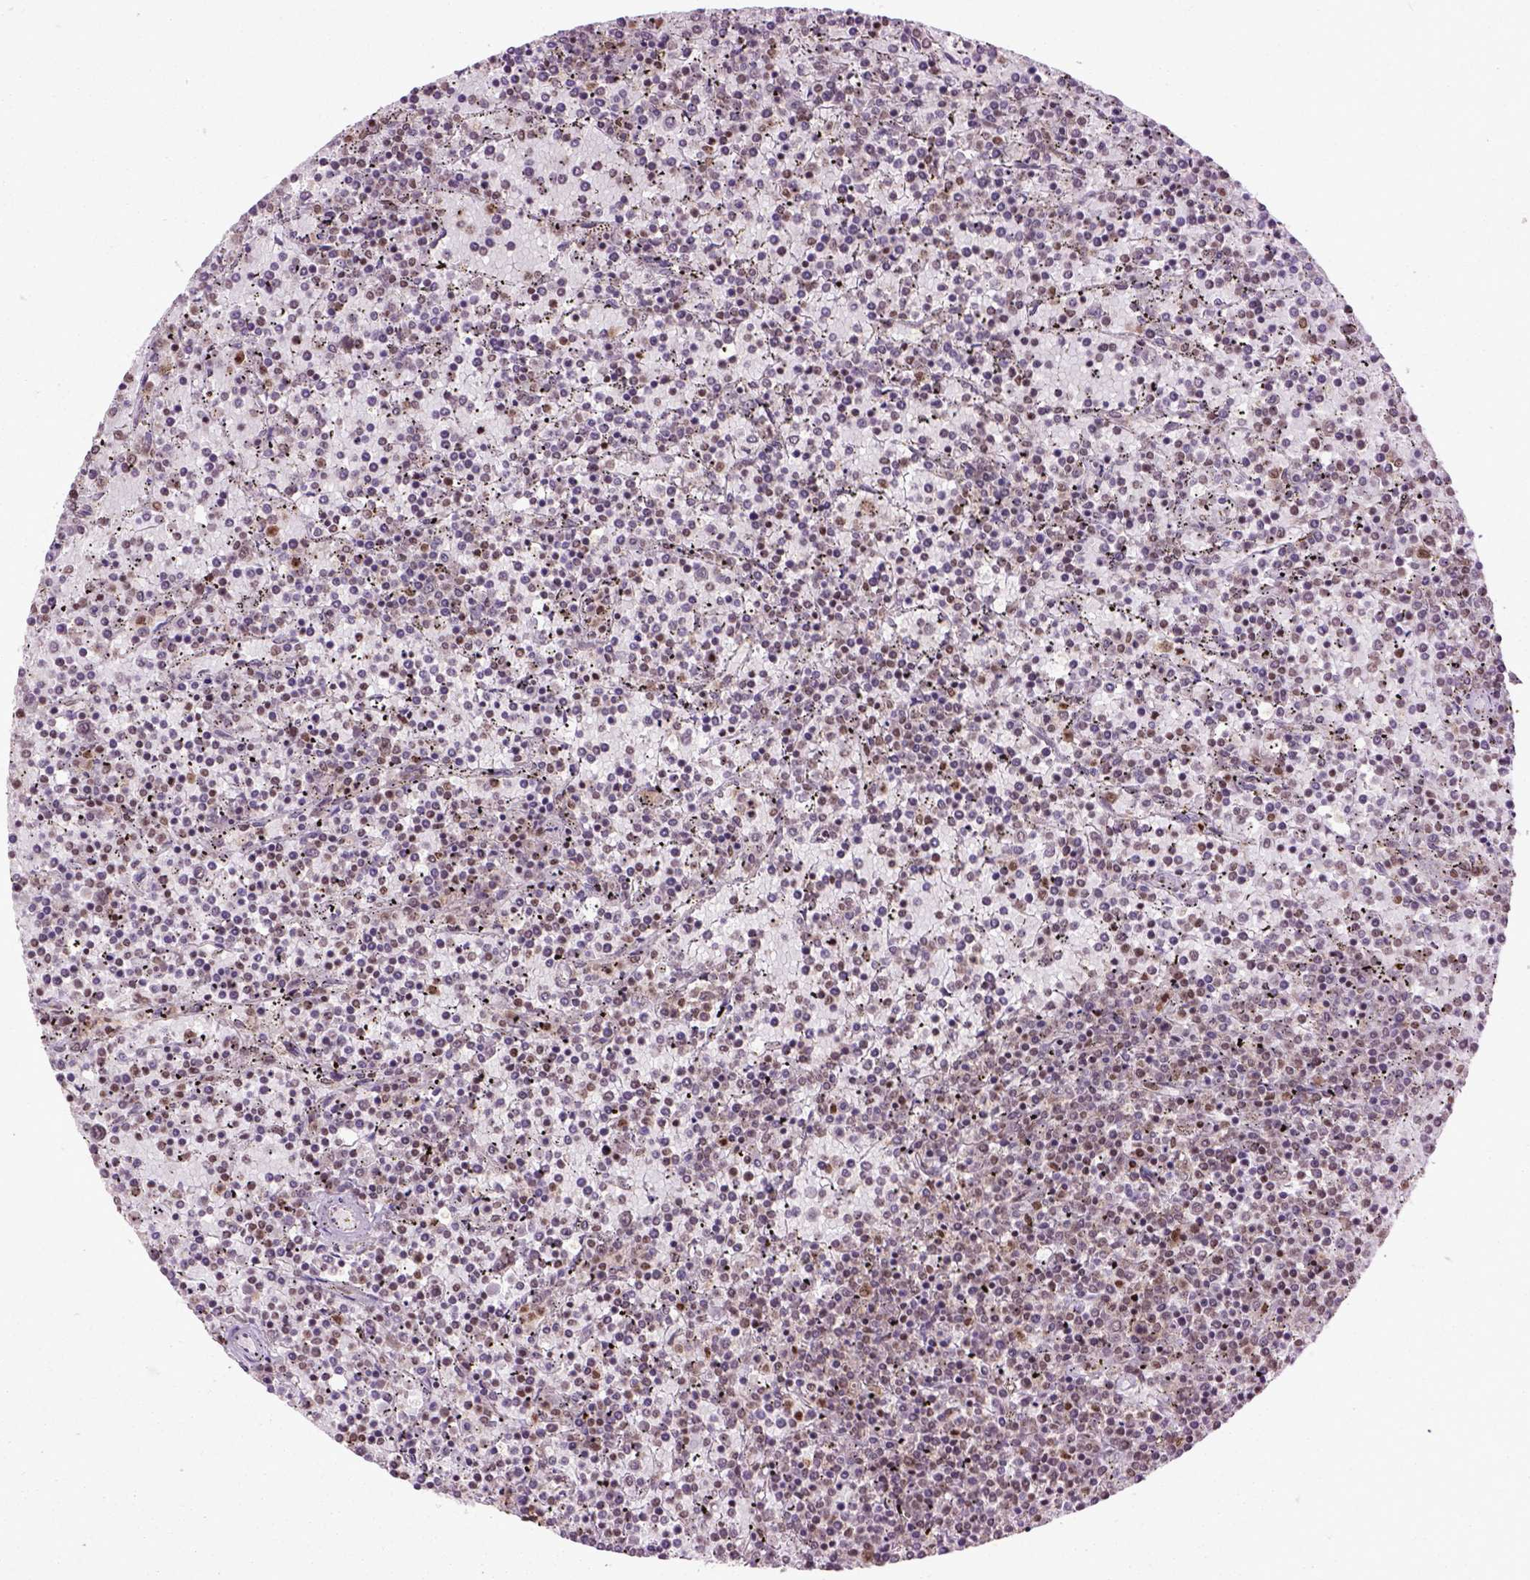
{"staining": {"intensity": "negative", "quantity": "none", "location": "none"}, "tissue": "lymphoma", "cell_type": "Tumor cells", "image_type": "cancer", "snomed": [{"axis": "morphology", "description": "Malignant lymphoma, non-Hodgkin's type, Low grade"}, {"axis": "topography", "description": "Spleen"}], "caption": "This is an immunohistochemistry (IHC) micrograph of human lymphoma. There is no expression in tumor cells.", "gene": "CELF1", "patient": {"sex": "female", "age": 77}}